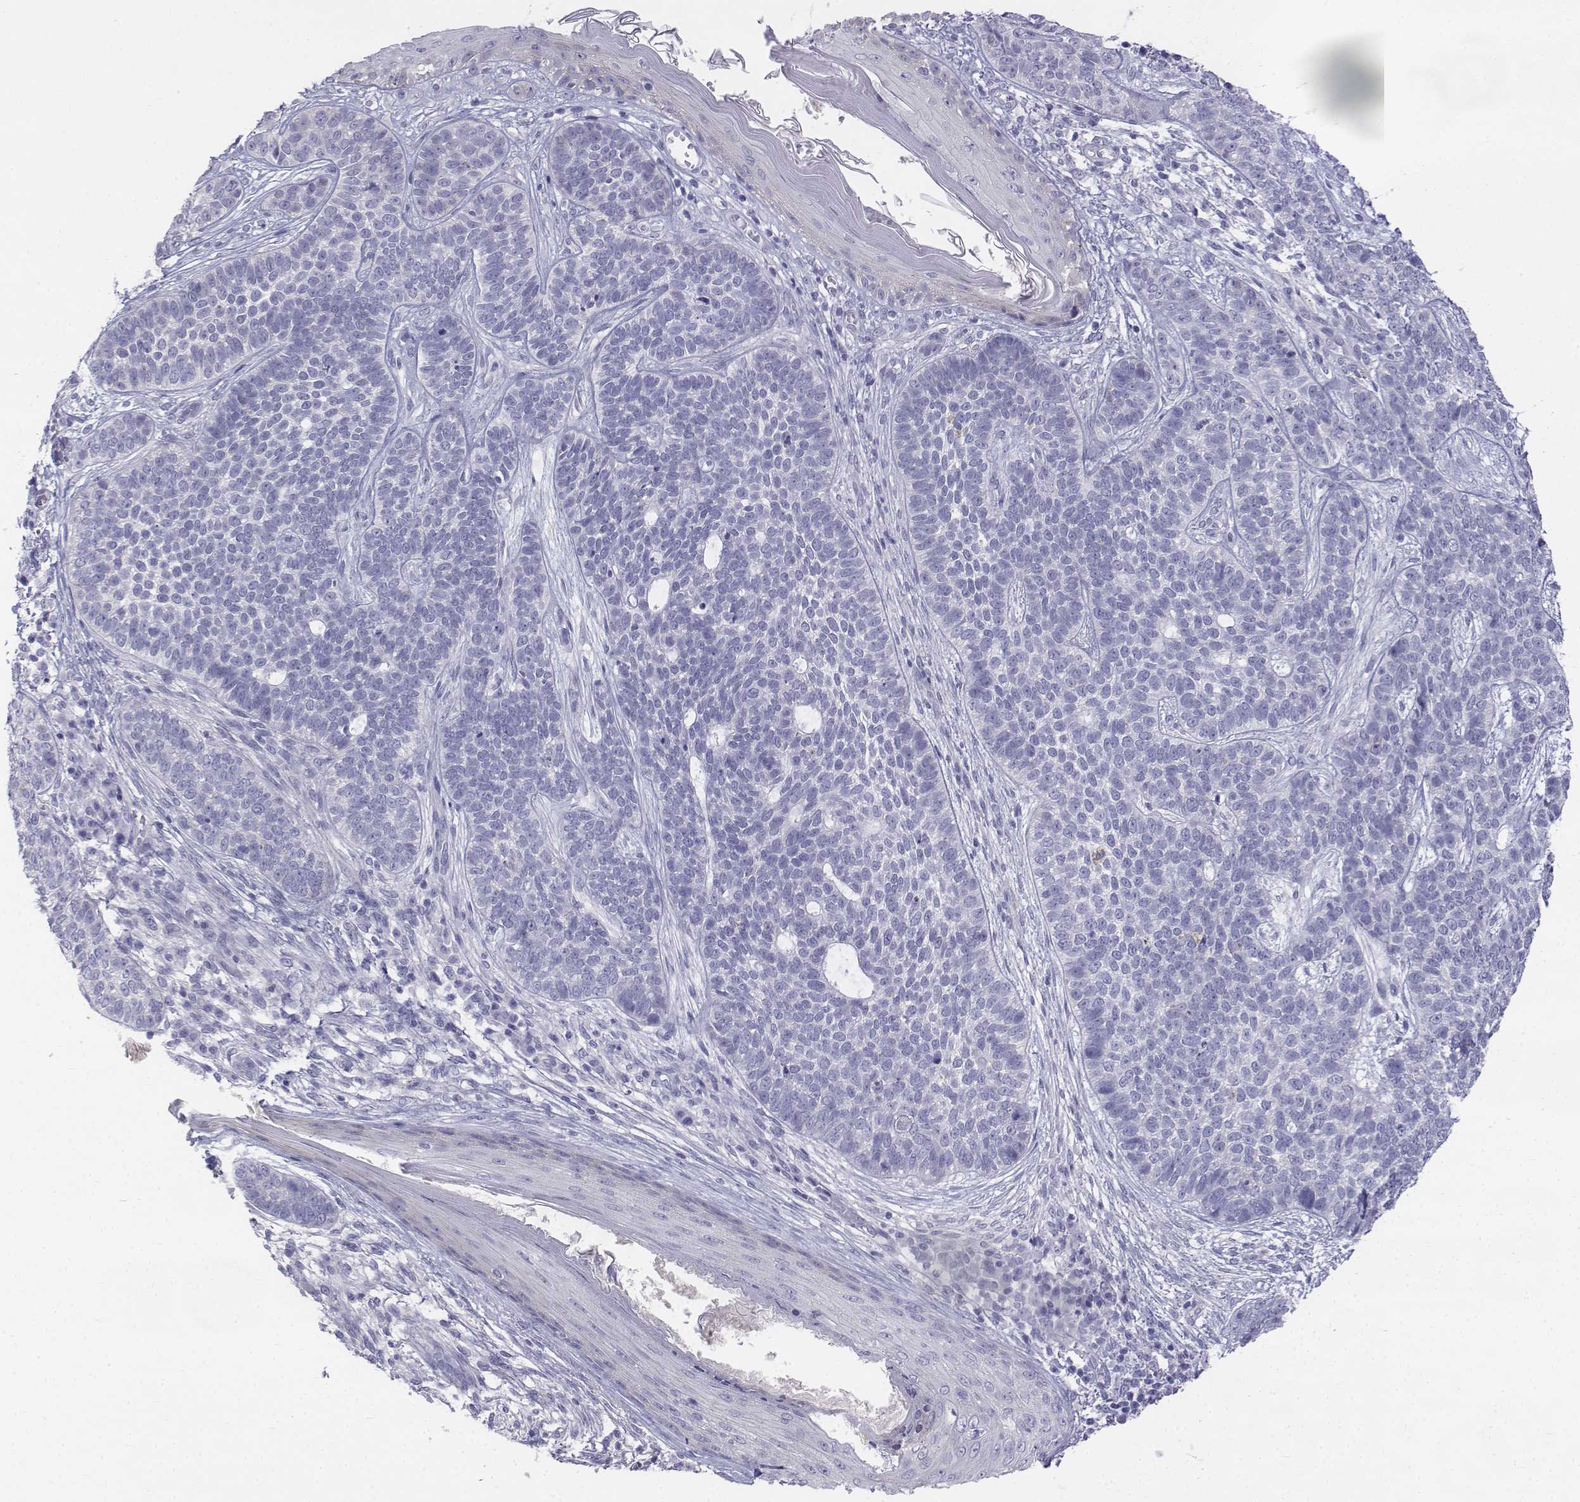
{"staining": {"intensity": "negative", "quantity": "none", "location": "none"}, "tissue": "skin cancer", "cell_type": "Tumor cells", "image_type": "cancer", "snomed": [{"axis": "morphology", "description": "Basal cell carcinoma"}, {"axis": "topography", "description": "Skin"}], "caption": "This photomicrograph is of skin cancer (basal cell carcinoma) stained with immunohistochemistry (IHC) to label a protein in brown with the nuclei are counter-stained blue. There is no expression in tumor cells.", "gene": "LGSN", "patient": {"sex": "female", "age": 69}}